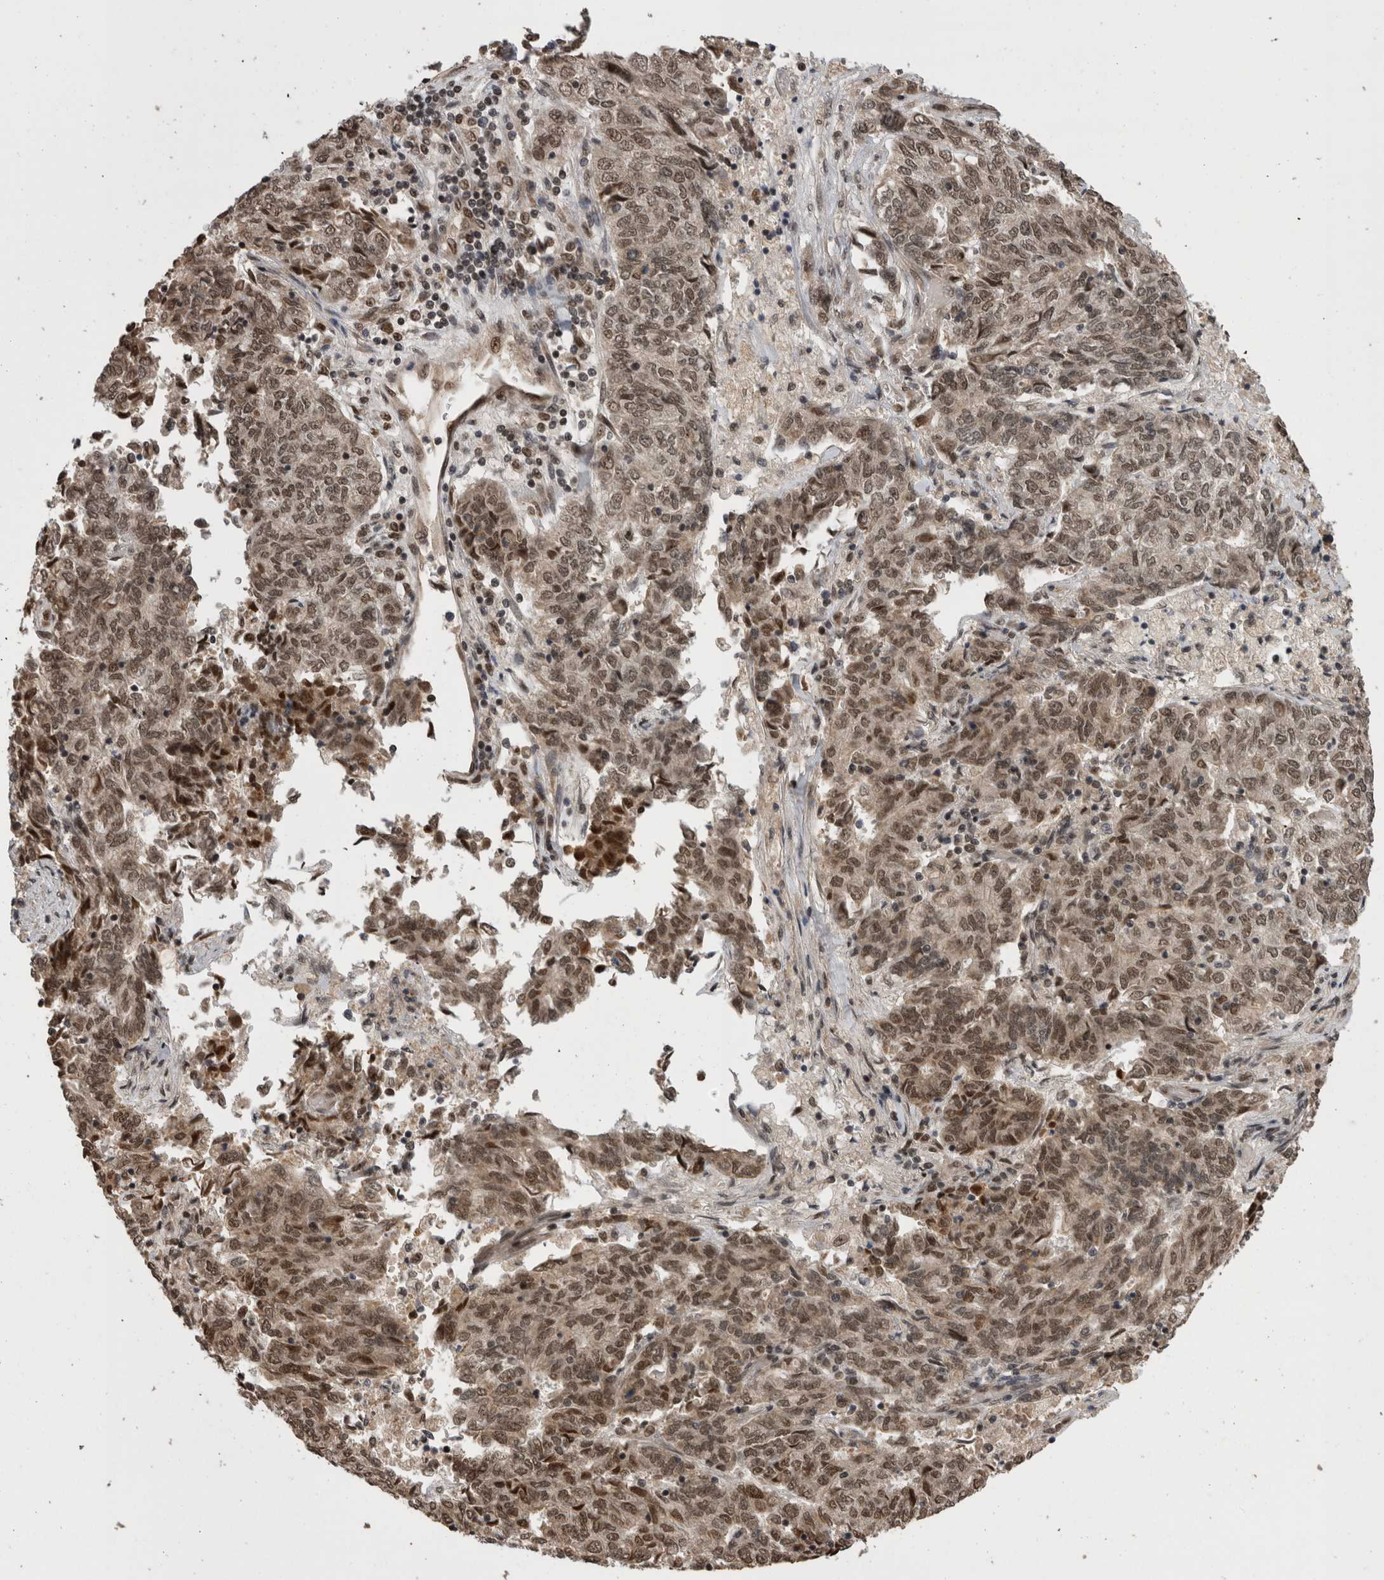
{"staining": {"intensity": "weak", "quantity": ">75%", "location": "nuclear"}, "tissue": "endometrial cancer", "cell_type": "Tumor cells", "image_type": "cancer", "snomed": [{"axis": "morphology", "description": "Adenocarcinoma, NOS"}, {"axis": "topography", "description": "Endometrium"}], "caption": "Human endometrial cancer (adenocarcinoma) stained with a brown dye reveals weak nuclear positive expression in about >75% of tumor cells.", "gene": "CPSF2", "patient": {"sex": "female", "age": 80}}